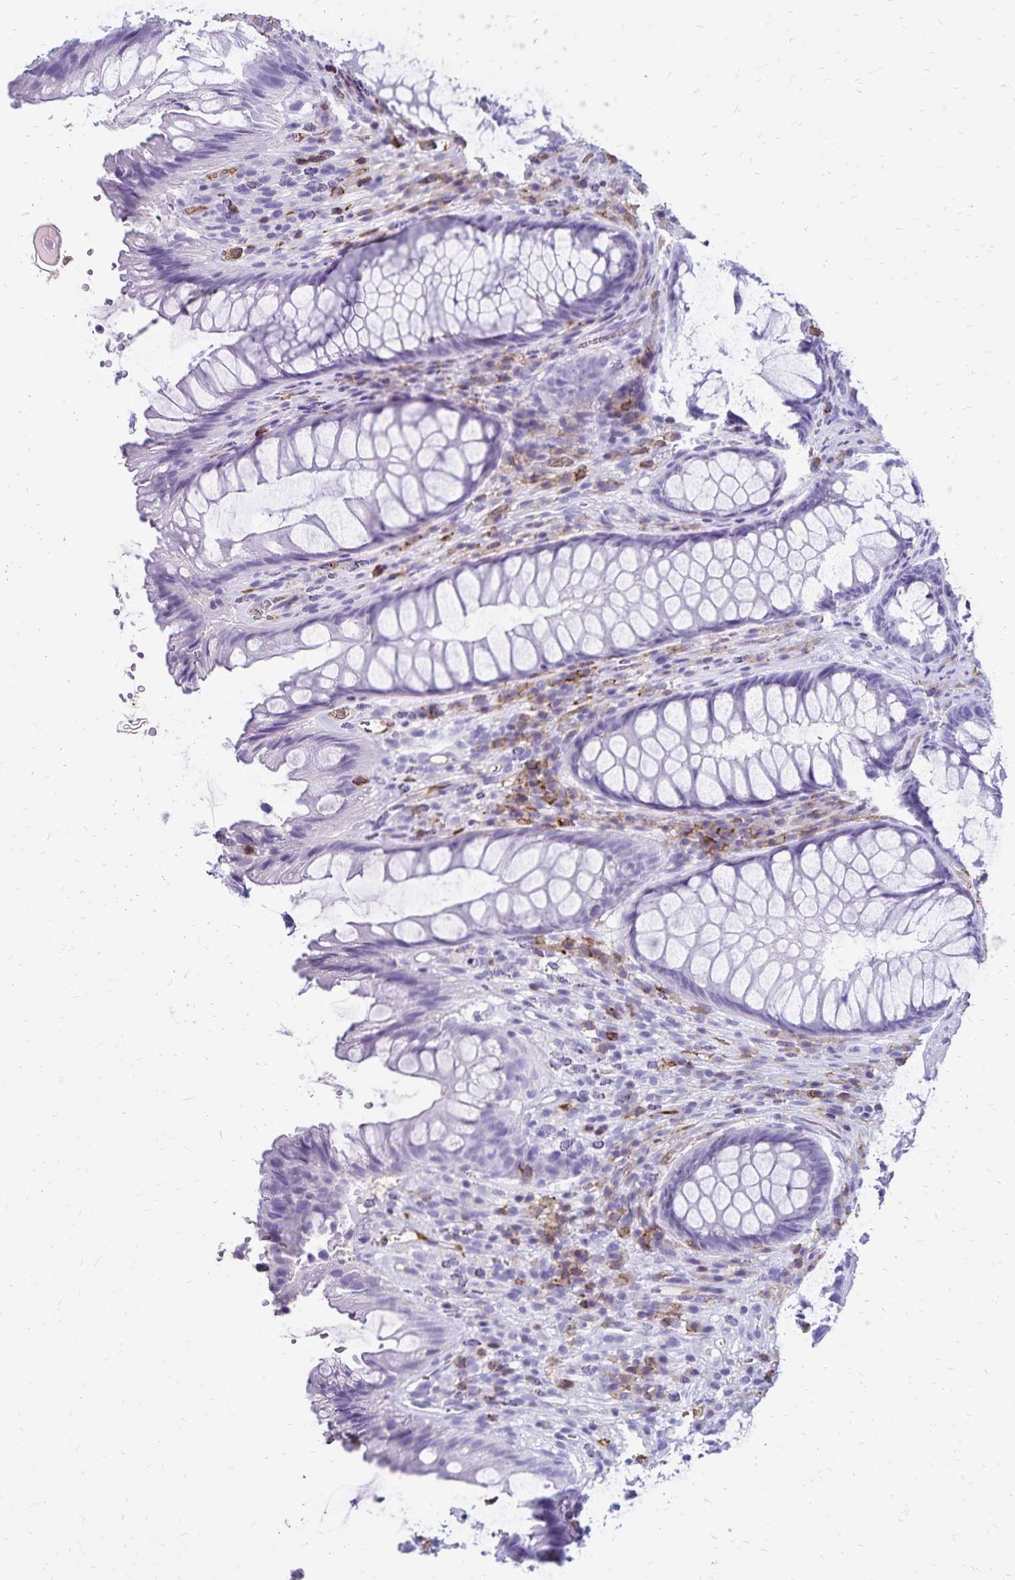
{"staining": {"intensity": "negative", "quantity": "none", "location": "none"}, "tissue": "rectum", "cell_type": "Glandular cells", "image_type": "normal", "snomed": [{"axis": "morphology", "description": "Normal tissue, NOS"}, {"axis": "topography", "description": "Rectum"}], "caption": "Immunohistochemical staining of normal rectum reveals no significant expression in glandular cells.", "gene": "CD27", "patient": {"sex": "male", "age": 53}}